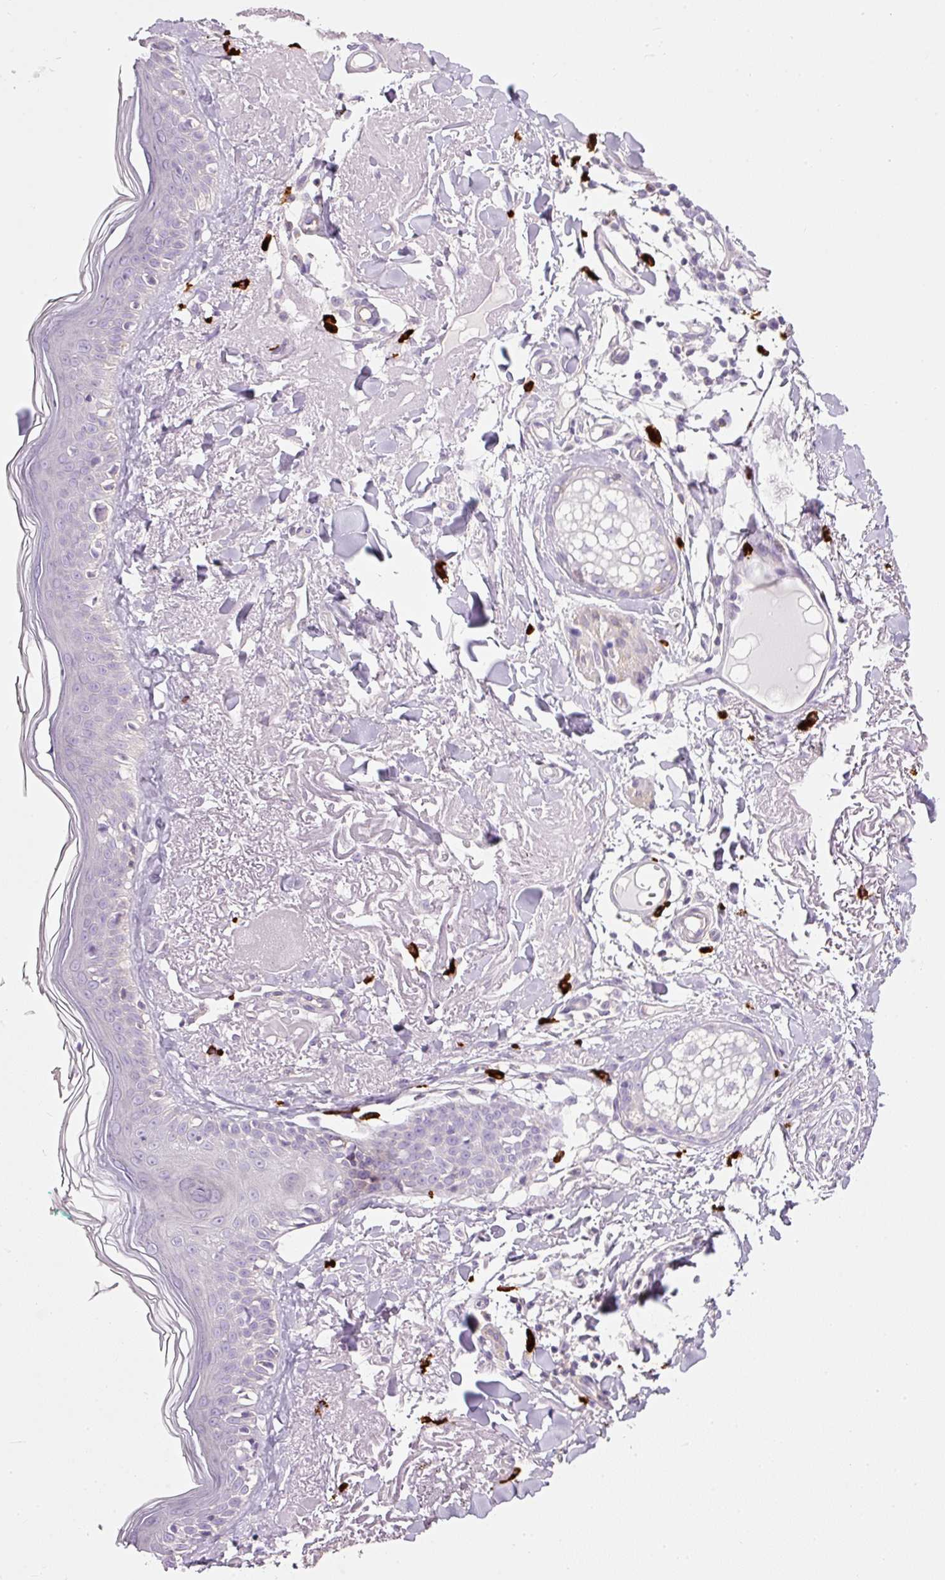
{"staining": {"intensity": "negative", "quantity": "none", "location": "none"}, "tissue": "skin", "cell_type": "Fibroblasts", "image_type": "normal", "snomed": [{"axis": "morphology", "description": "Normal tissue, NOS"}, {"axis": "morphology", "description": "Malignant melanoma, NOS"}, {"axis": "topography", "description": "Skin"}], "caption": "IHC of benign skin shows no expression in fibroblasts.", "gene": "MAP3K3", "patient": {"sex": "male", "age": 80}}